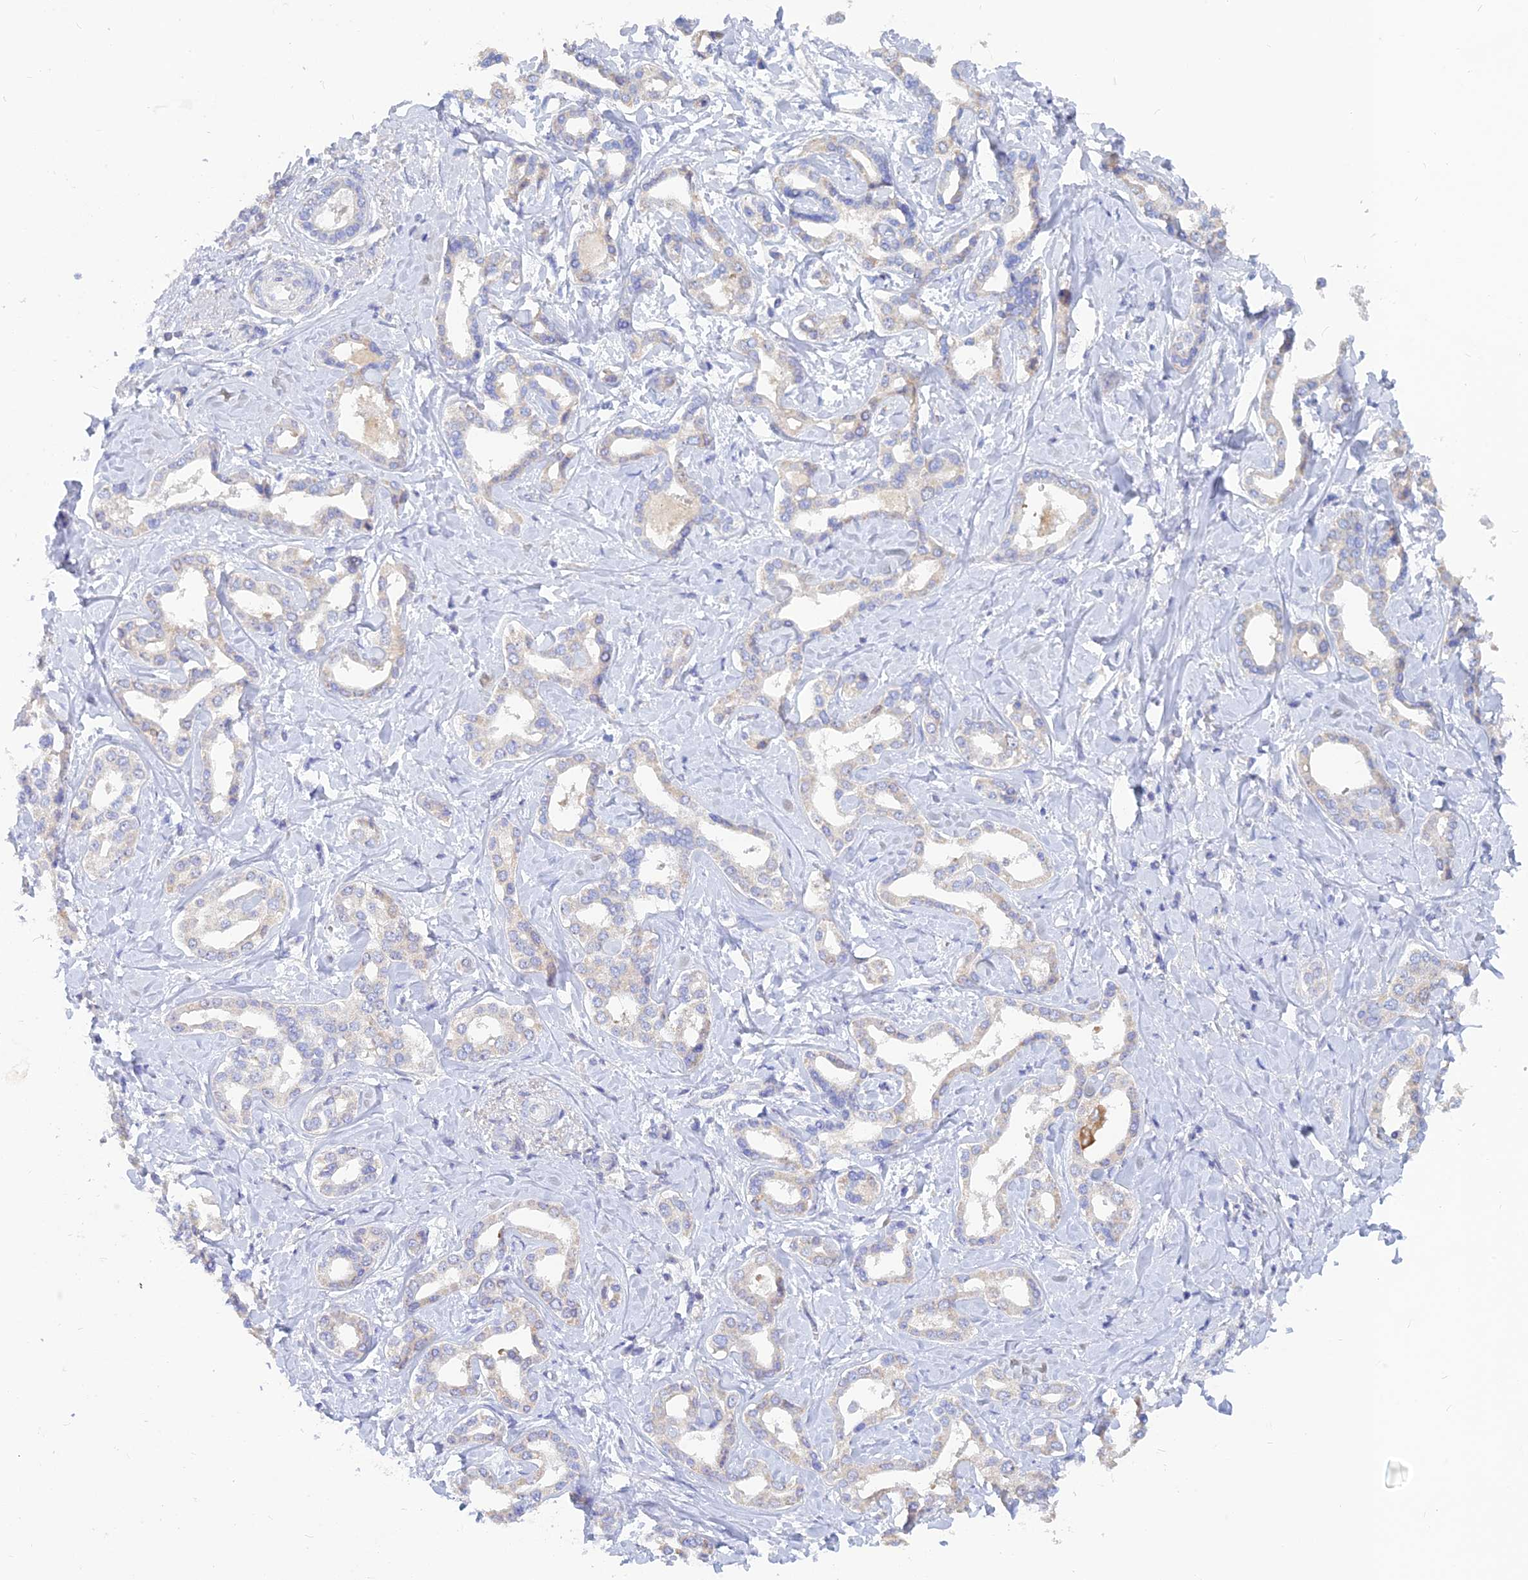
{"staining": {"intensity": "weak", "quantity": "<25%", "location": "cytoplasmic/membranous"}, "tissue": "liver cancer", "cell_type": "Tumor cells", "image_type": "cancer", "snomed": [{"axis": "morphology", "description": "Cholangiocarcinoma"}, {"axis": "topography", "description": "Liver"}], "caption": "Immunohistochemistry image of human liver cancer stained for a protein (brown), which demonstrates no staining in tumor cells. The staining is performed using DAB brown chromogen with nuclei counter-stained in using hematoxylin.", "gene": "CACNA1B", "patient": {"sex": "female", "age": 77}}